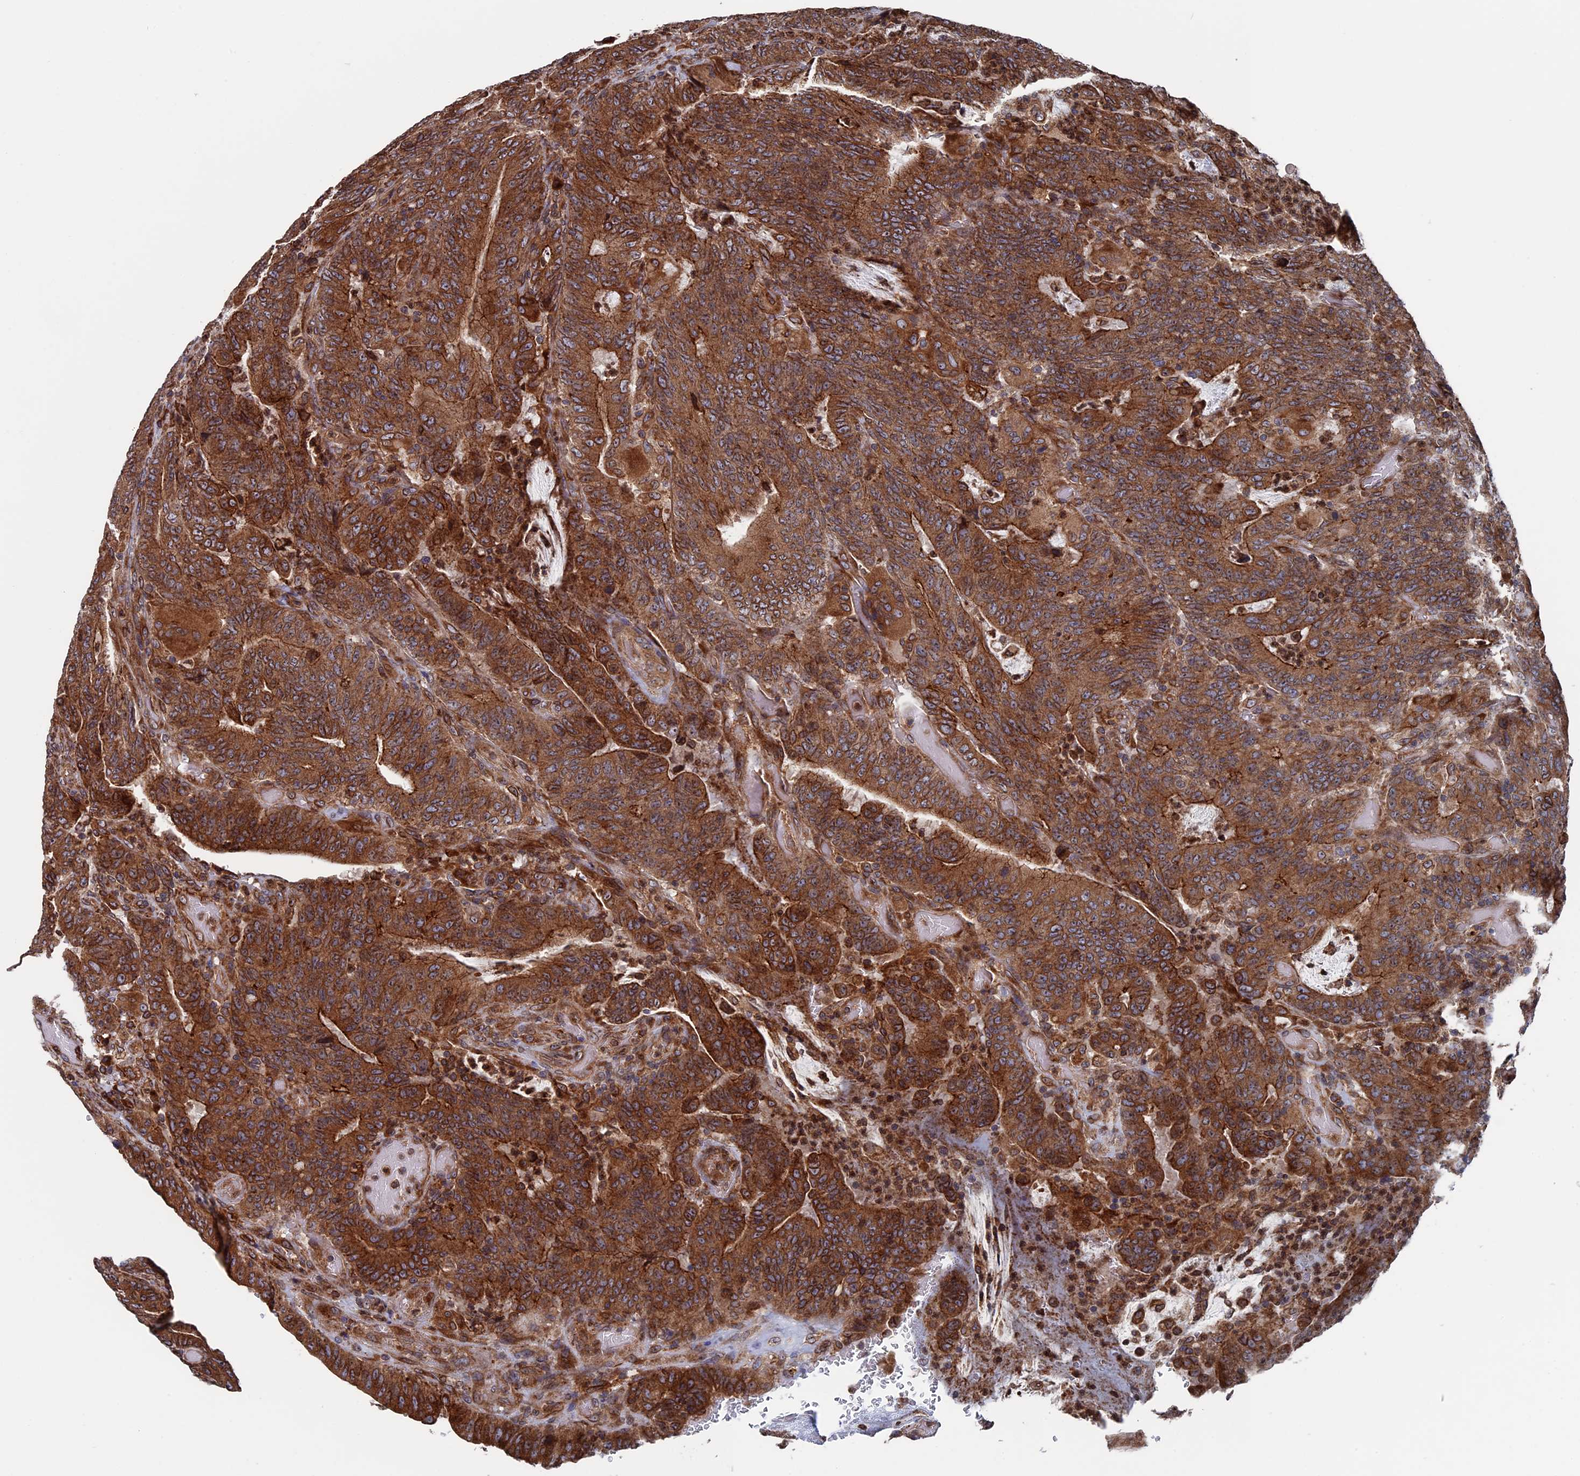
{"staining": {"intensity": "strong", "quantity": ">75%", "location": "cytoplasmic/membranous"}, "tissue": "colorectal cancer", "cell_type": "Tumor cells", "image_type": "cancer", "snomed": [{"axis": "morphology", "description": "Normal tissue, NOS"}, {"axis": "morphology", "description": "Adenocarcinoma, NOS"}, {"axis": "topography", "description": "Colon"}], "caption": "Tumor cells display high levels of strong cytoplasmic/membranous staining in approximately >75% of cells in human colorectal cancer.", "gene": "RPUSD1", "patient": {"sex": "female", "age": 75}}